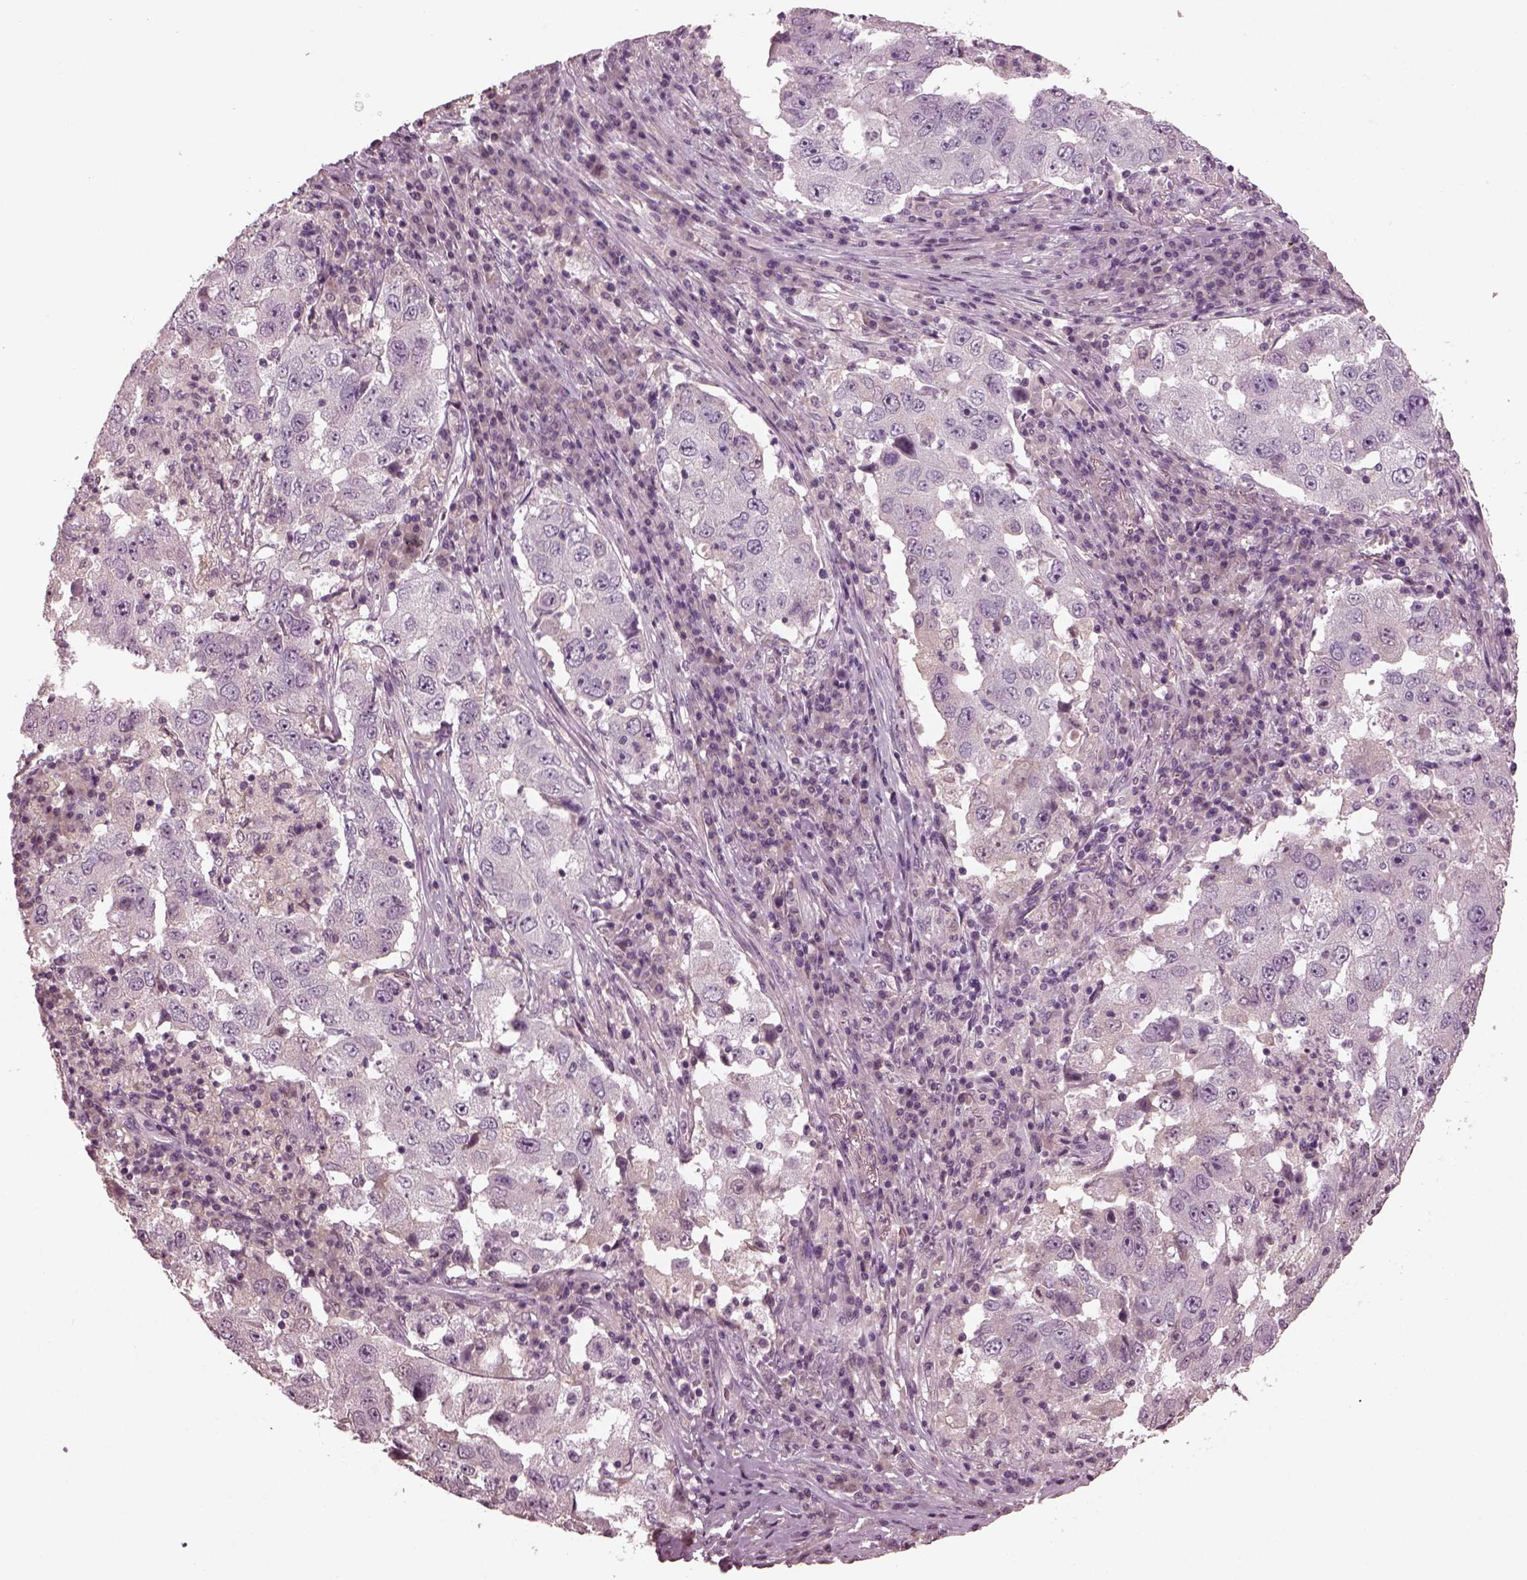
{"staining": {"intensity": "negative", "quantity": "none", "location": "none"}, "tissue": "lung cancer", "cell_type": "Tumor cells", "image_type": "cancer", "snomed": [{"axis": "morphology", "description": "Adenocarcinoma, NOS"}, {"axis": "topography", "description": "Lung"}], "caption": "DAB immunohistochemical staining of lung cancer (adenocarcinoma) displays no significant staining in tumor cells.", "gene": "PORCN", "patient": {"sex": "male", "age": 73}}